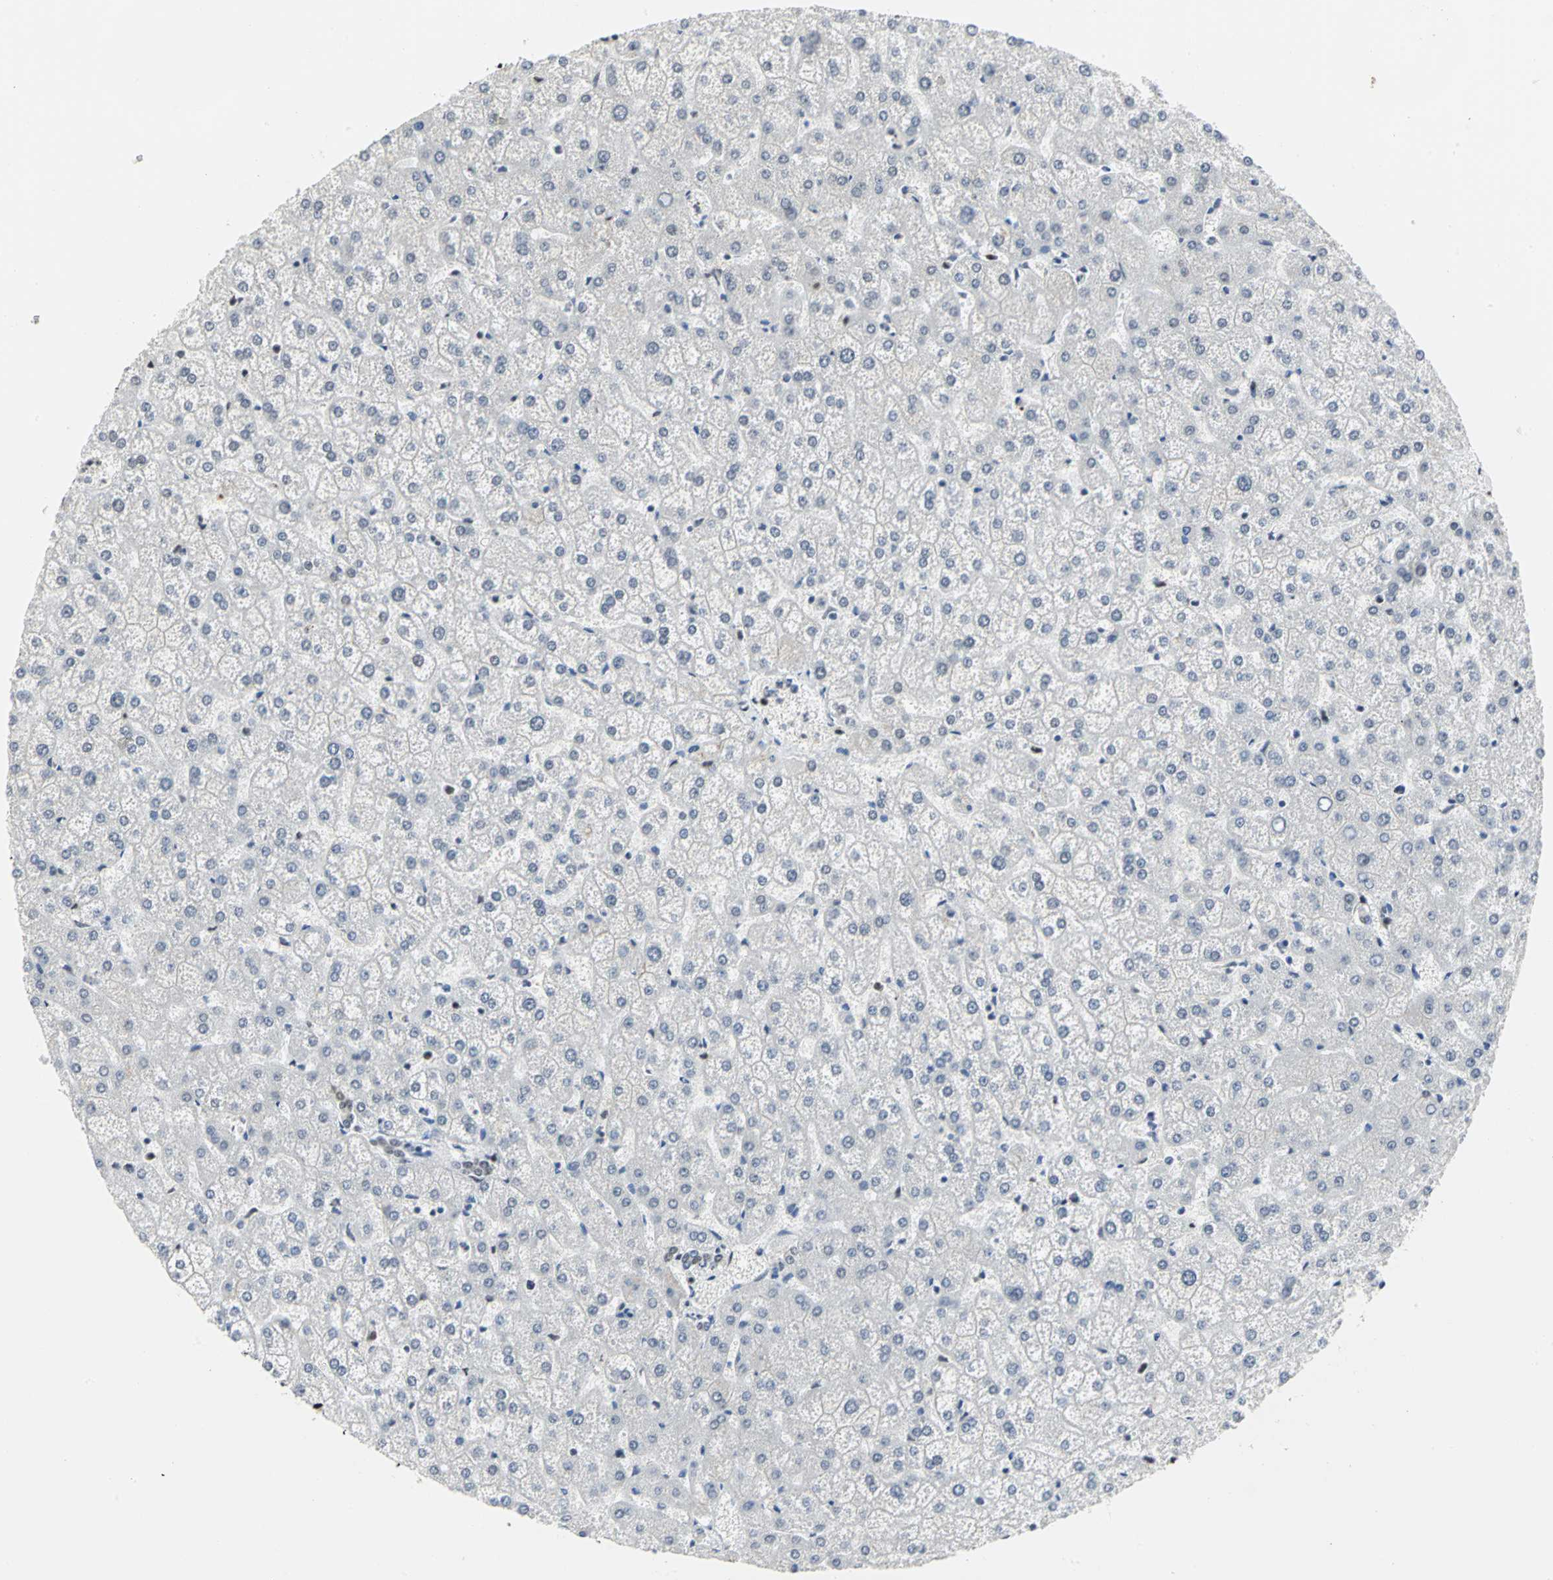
{"staining": {"intensity": "weak", "quantity": ">75%", "location": "nuclear"}, "tissue": "liver", "cell_type": "Cholangiocytes", "image_type": "normal", "snomed": [{"axis": "morphology", "description": "Normal tissue, NOS"}, {"axis": "topography", "description": "Liver"}], "caption": "Immunohistochemistry (IHC) (DAB) staining of unremarkable human liver exhibits weak nuclear protein staining in about >75% of cholangiocytes.", "gene": "CCDC88C", "patient": {"sex": "female", "age": 32}}